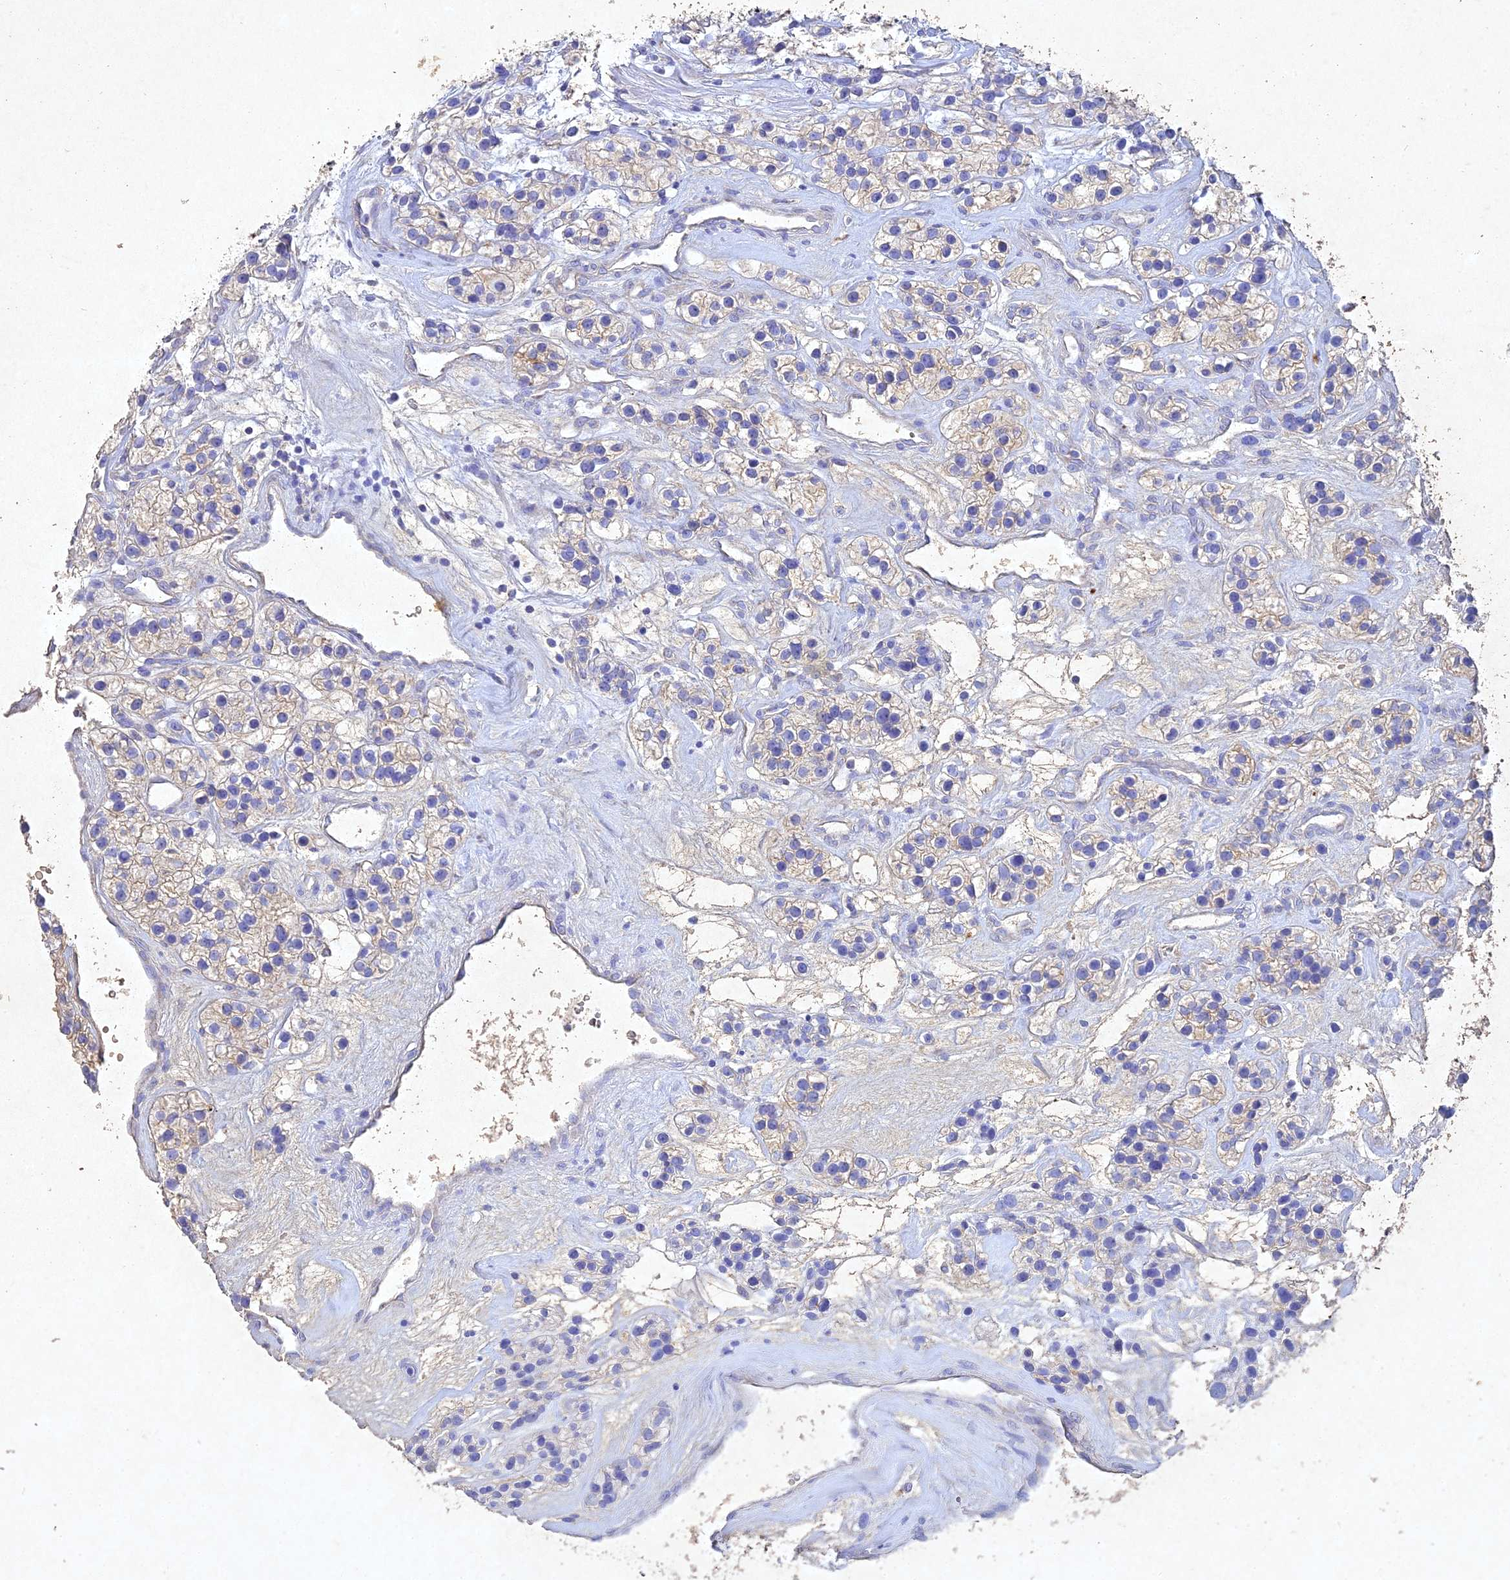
{"staining": {"intensity": "negative", "quantity": "none", "location": "none"}, "tissue": "renal cancer", "cell_type": "Tumor cells", "image_type": "cancer", "snomed": [{"axis": "morphology", "description": "Adenocarcinoma, NOS"}, {"axis": "topography", "description": "Kidney"}], "caption": "Renal cancer (adenocarcinoma) stained for a protein using immunohistochemistry (IHC) exhibits no expression tumor cells.", "gene": "NDUFV1", "patient": {"sex": "female", "age": 57}}